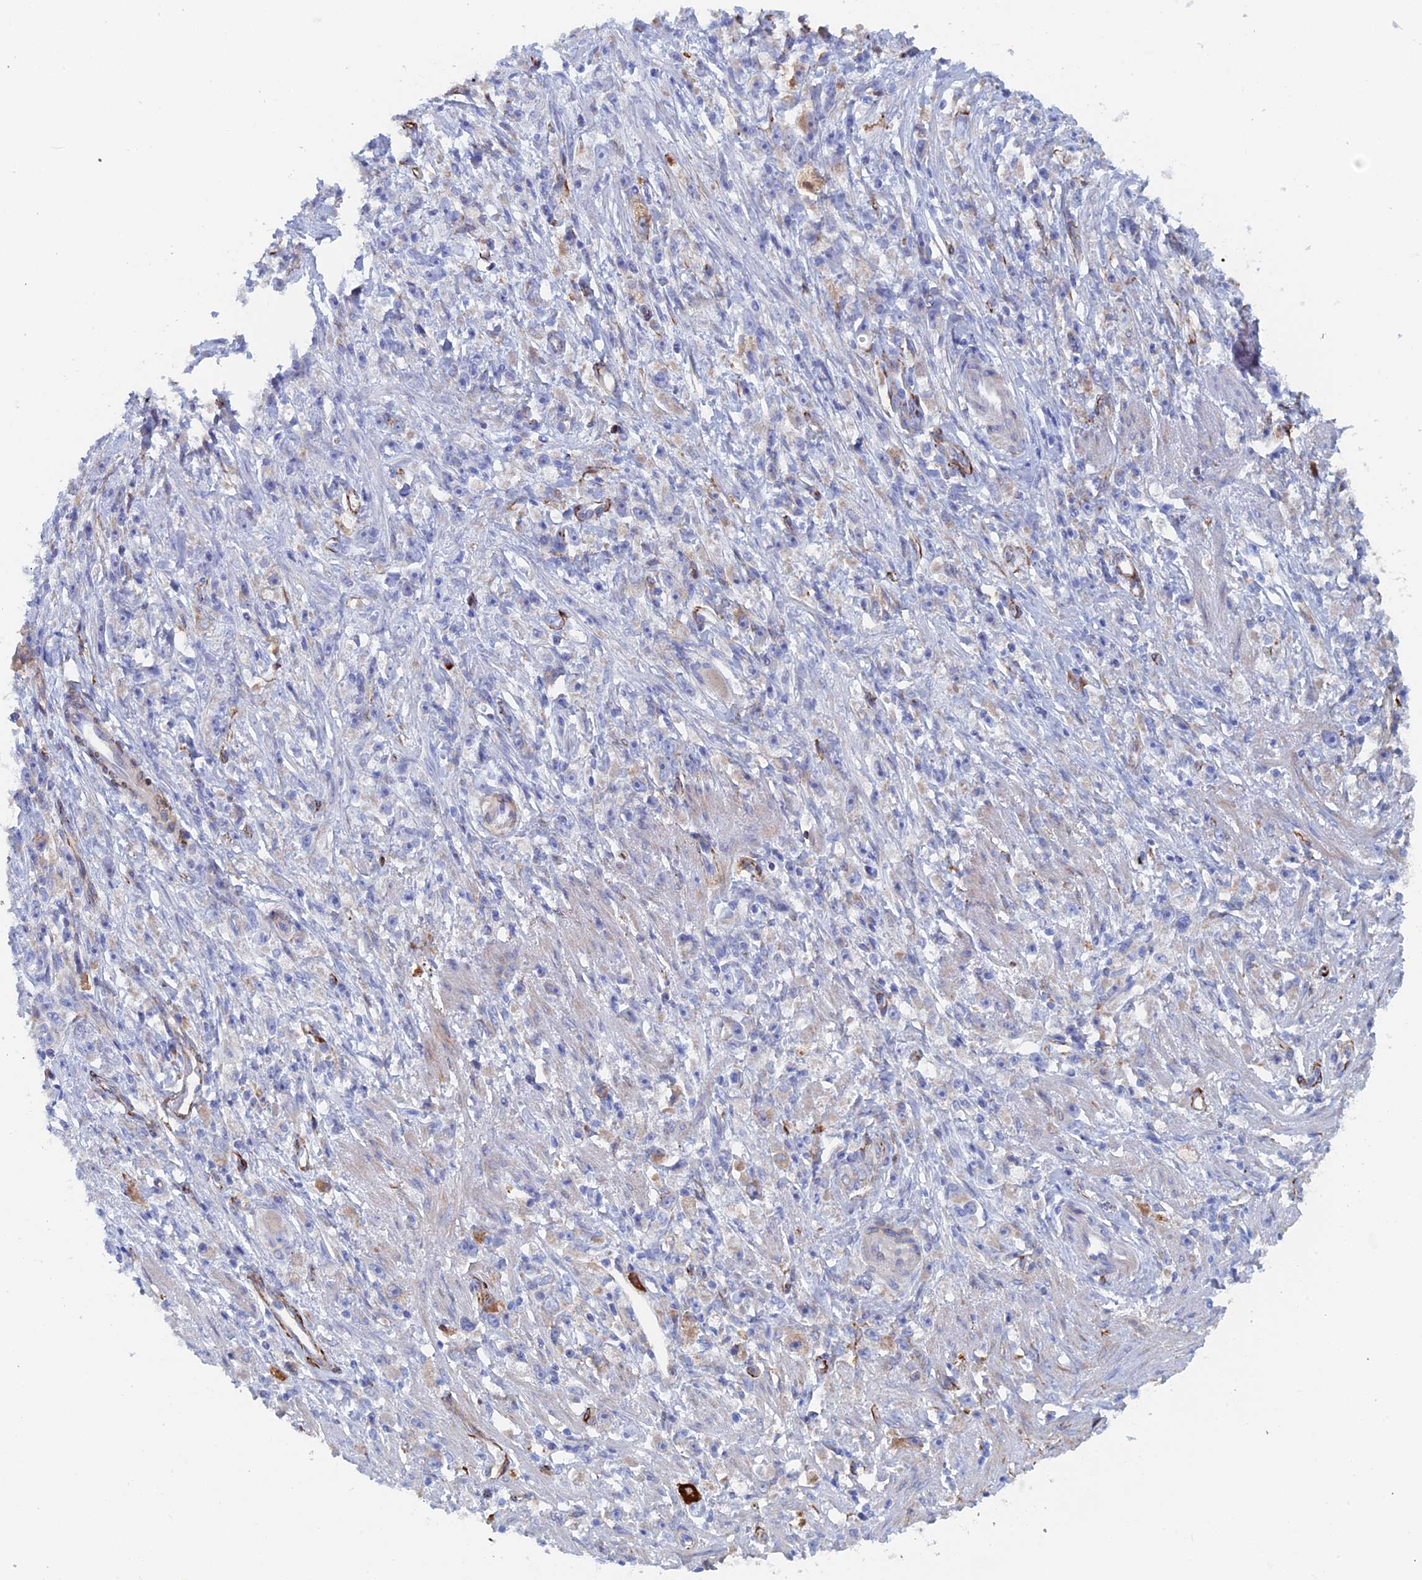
{"staining": {"intensity": "moderate", "quantity": "<25%", "location": "cytoplasmic/membranous"}, "tissue": "stomach cancer", "cell_type": "Tumor cells", "image_type": "cancer", "snomed": [{"axis": "morphology", "description": "Adenocarcinoma, NOS"}, {"axis": "topography", "description": "Stomach"}], "caption": "A brown stain labels moderate cytoplasmic/membranous expression of a protein in human stomach adenocarcinoma tumor cells.", "gene": "COG7", "patient": {"sex": "female", "age": 59}}